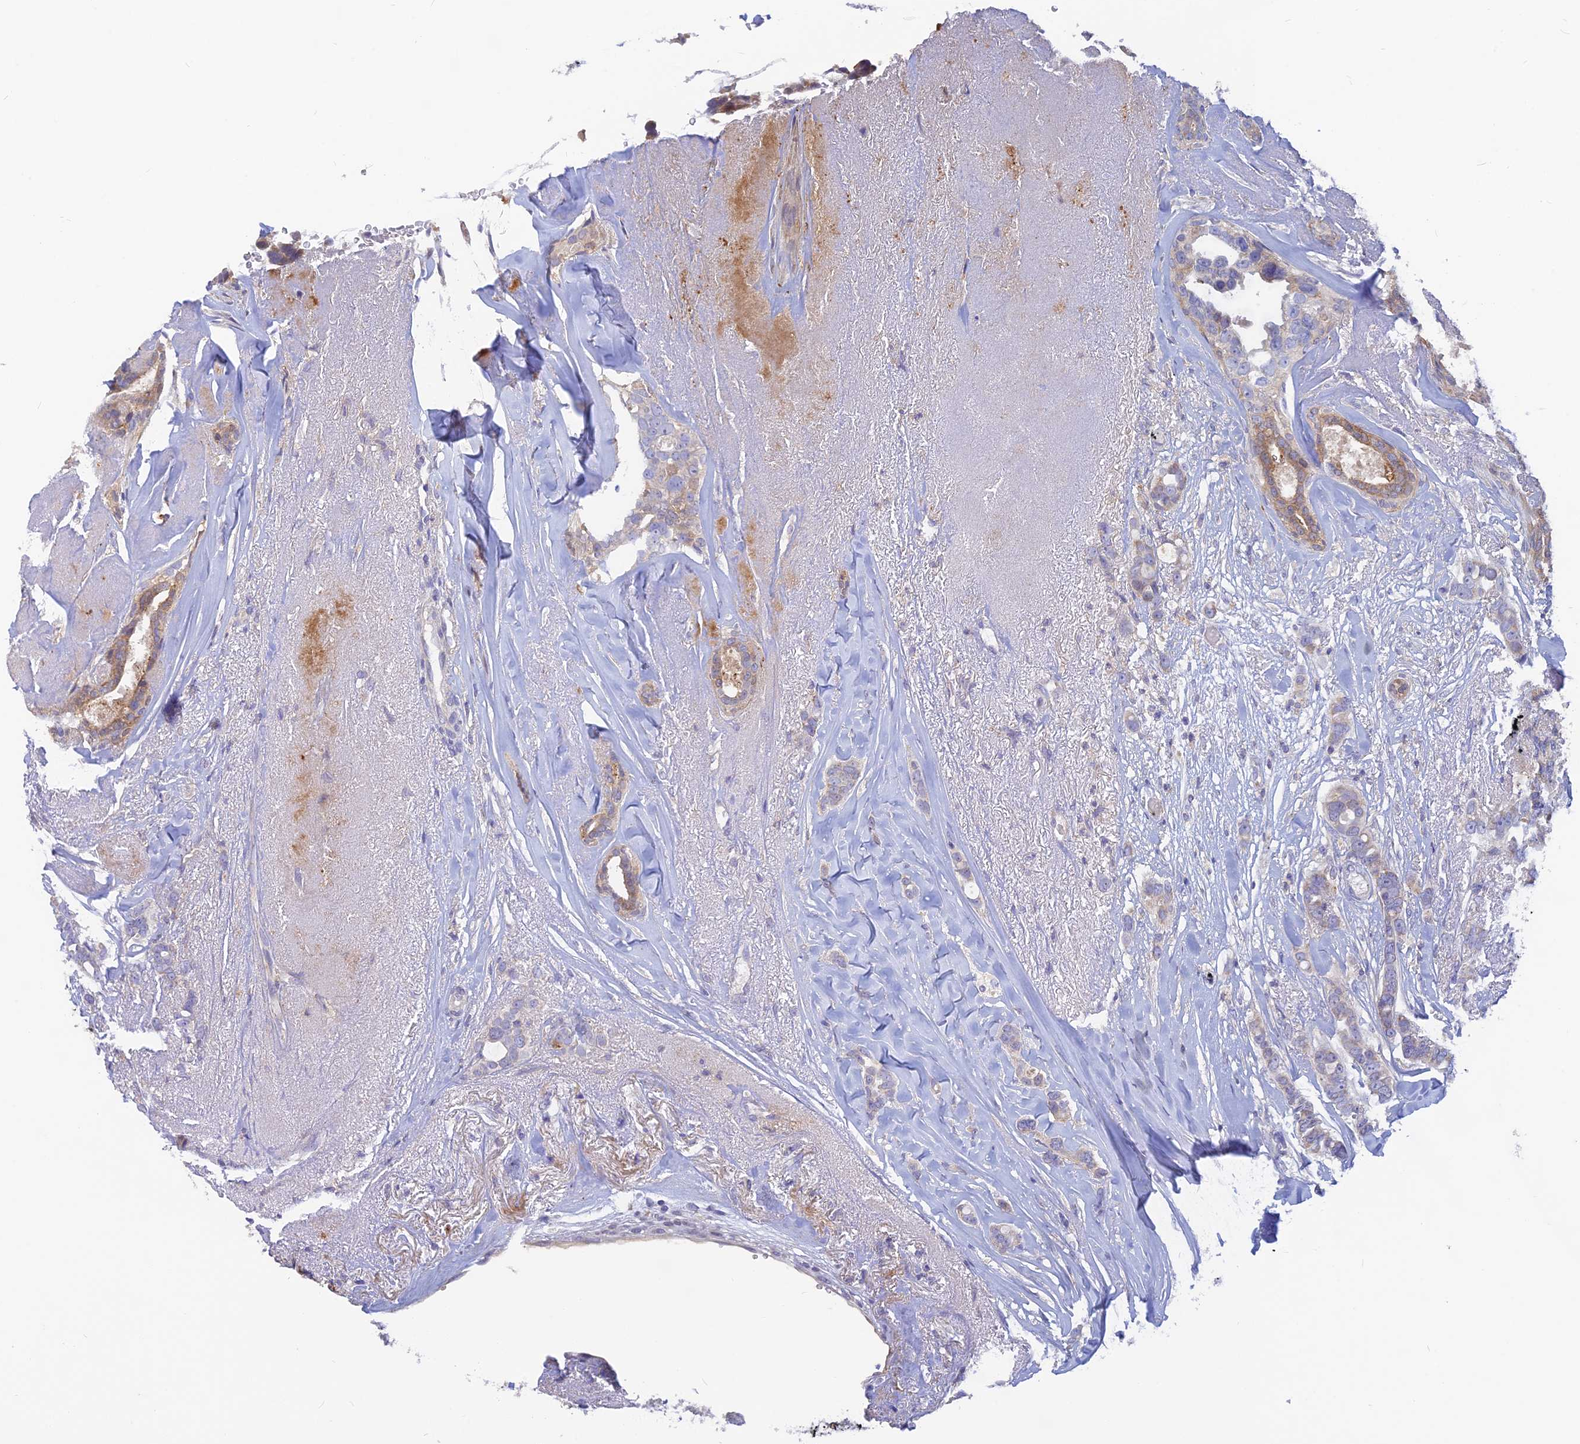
{"staining": {"intensity": "moderate", "quantity": "<25%", "location": "cytoplasmic/membranous"}, "tissue": "breast cancer", "cell_type": "Tumor cells", "image_type": "cancer", "snomed": [{"axis": "morphology", "description": "Lobular carcinoma"}, {"axis": "topography", "description": "Breast"}], "caption": "Immunohistochemical staining of human breast lobular carcinoma shows low levels of moderate cytoplasmic/membranous protein expression in approximately <25% of tumor cells.", "gene": "CACNA1B", "patient": {"sex": "female", "age": 51}}